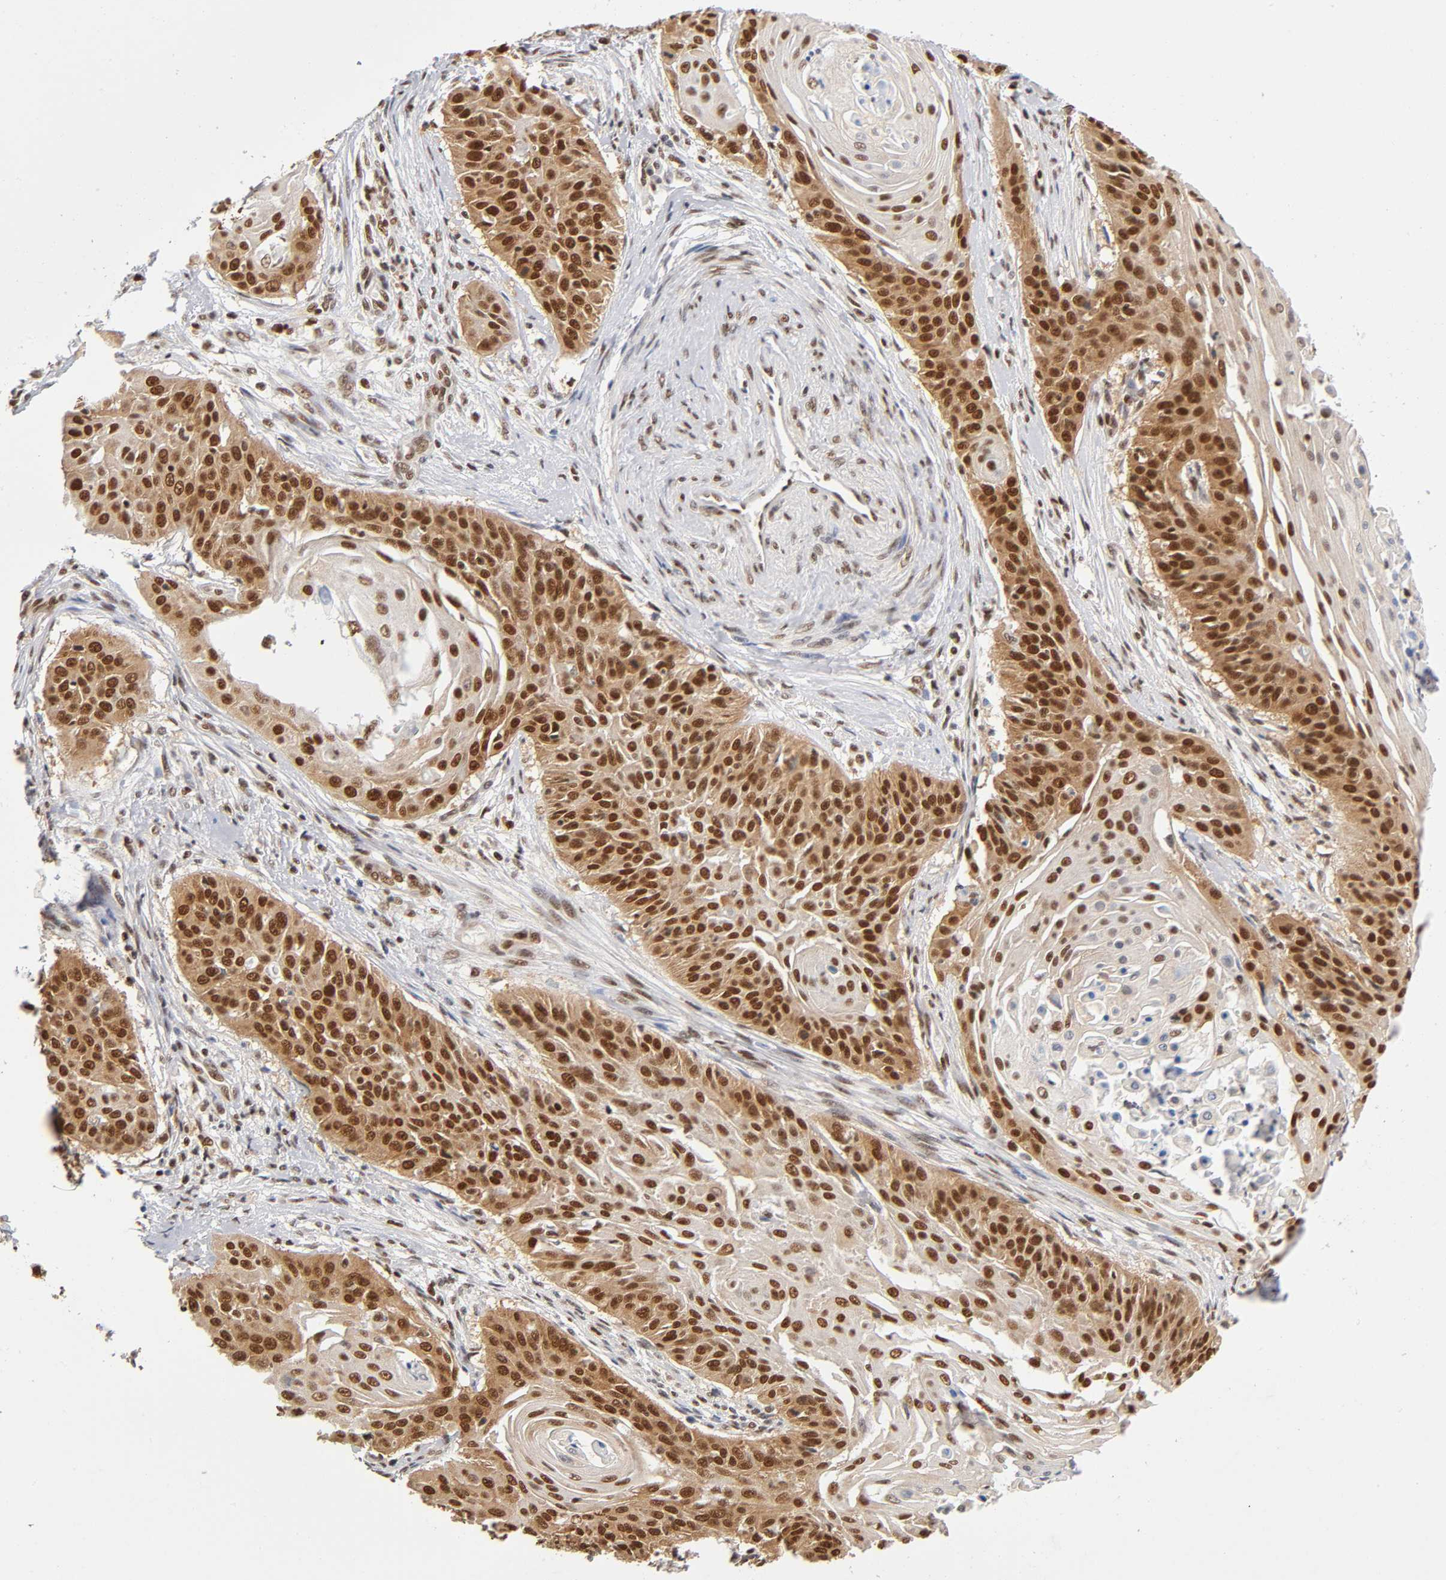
{"staining": {"intensity": "strong", "quantity": ">75%", "location": "cytoplasmic/membranous,nuclear"}, "tissue": "cervical cancer", "cell_type": "Tumor cells", "image_type": "cancer", "snomed": [{"axis": "morphology", "description": "Squamous cell carcinoma, NOS"}, {"axis": "topography", "description": "Cervix"}], "caption": "The immunohistochemical stain highlights strong cytoplasmic/membranous and nuclear positivity in tumor cells of cervical cancer tissue.", "gene": "ILKAP", "patient": {"sex": "female", "age": 33}}